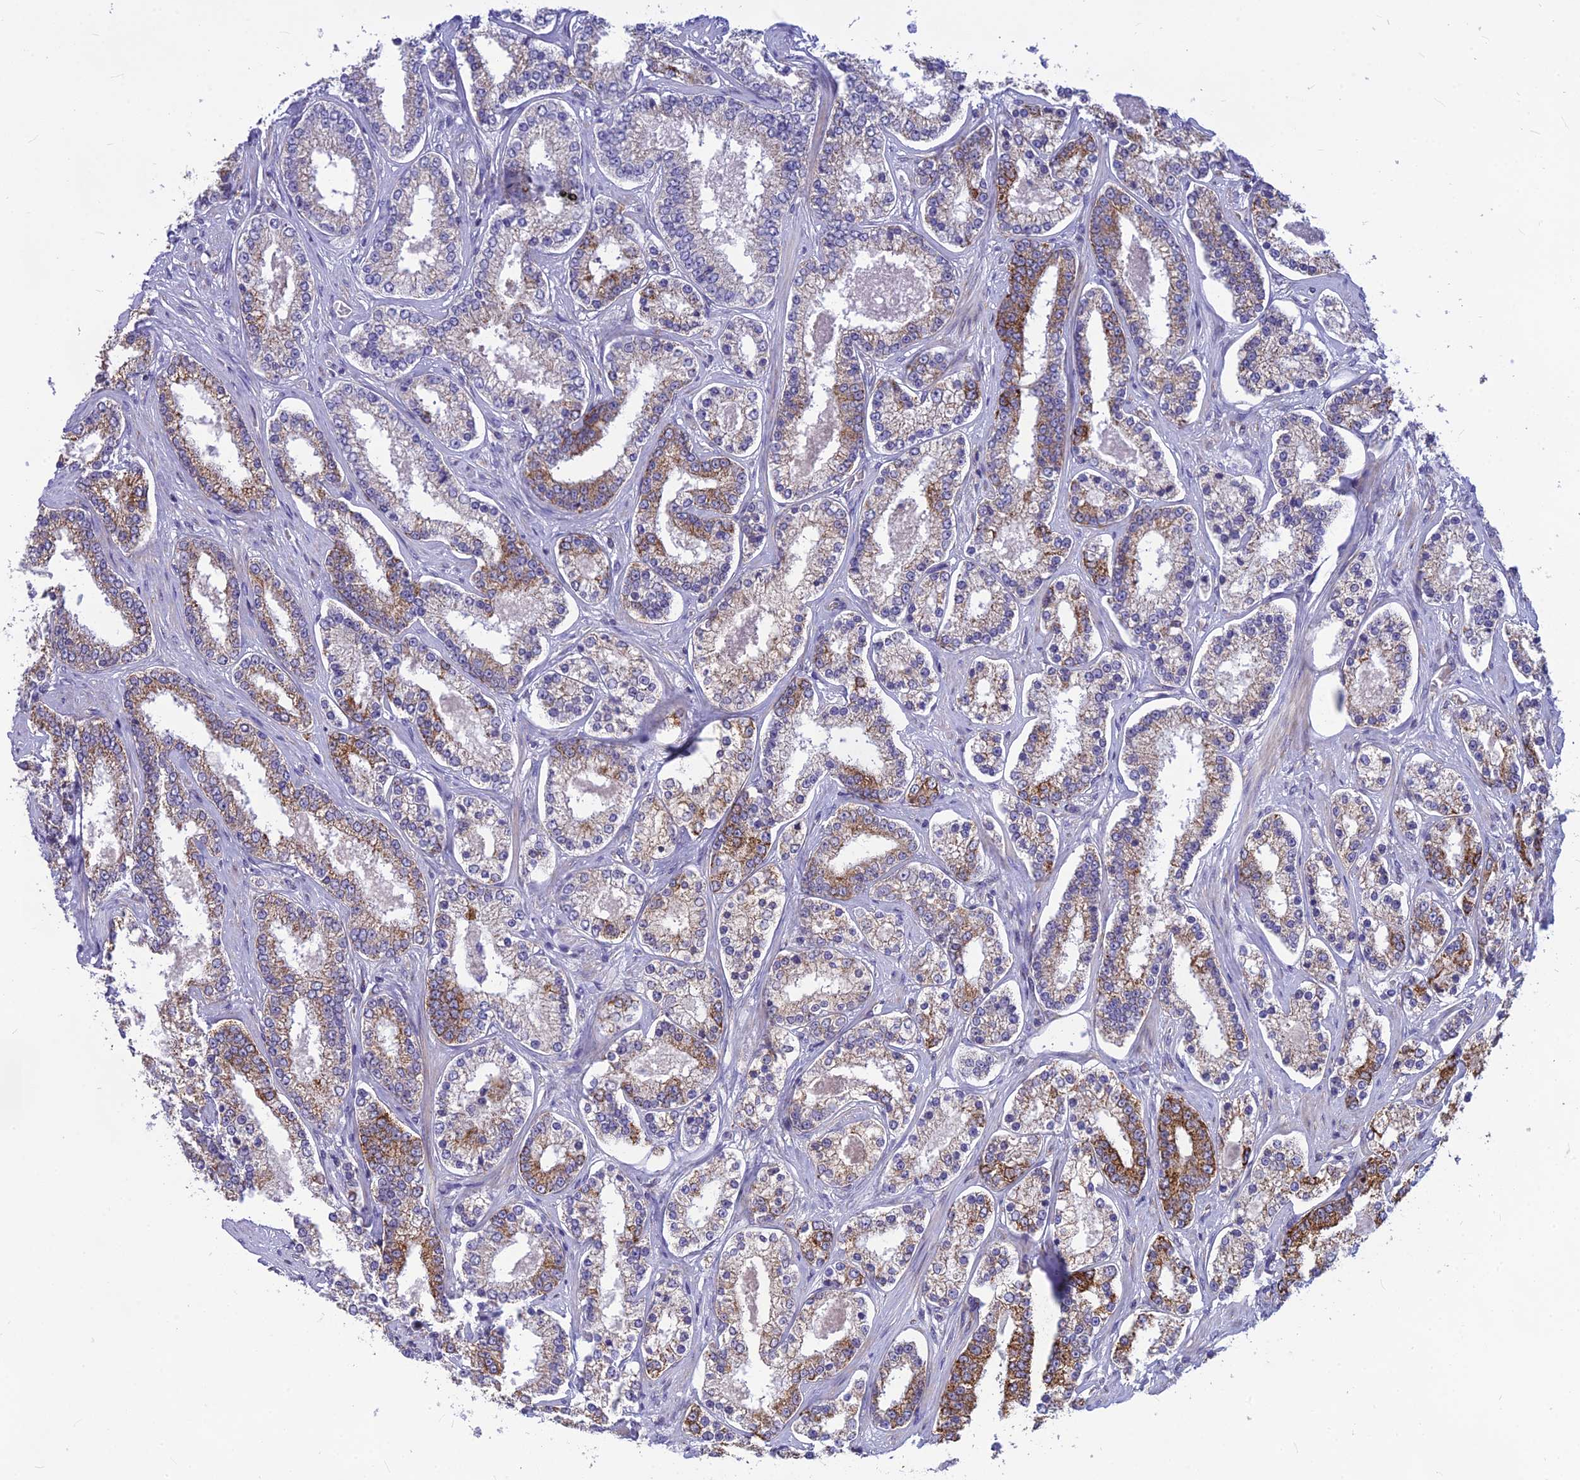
{"staining": {"intensity": "moderate", "quantity": "<25%", "location": "cytoplasmic/membranous"}, "tissue": "prostate cancer", "cell_type": "Tumor cells", "image_type": "cancer", "snomed": [{"axis": "morphology", "description": "Normal tissue, NOS"}, {"axis": "morphology", "description": "Adenocarcinoma, High grade"}, {"axis": "topography", "description": "Prostate"}], "caption": "Protein expression analysis of prostate cancer demonstrates moderate cytoplasmic/membranous expression in about <25% of tumor cells.", "gene": "PTCD2", "patient": {"sex": "male", "age": 83}}